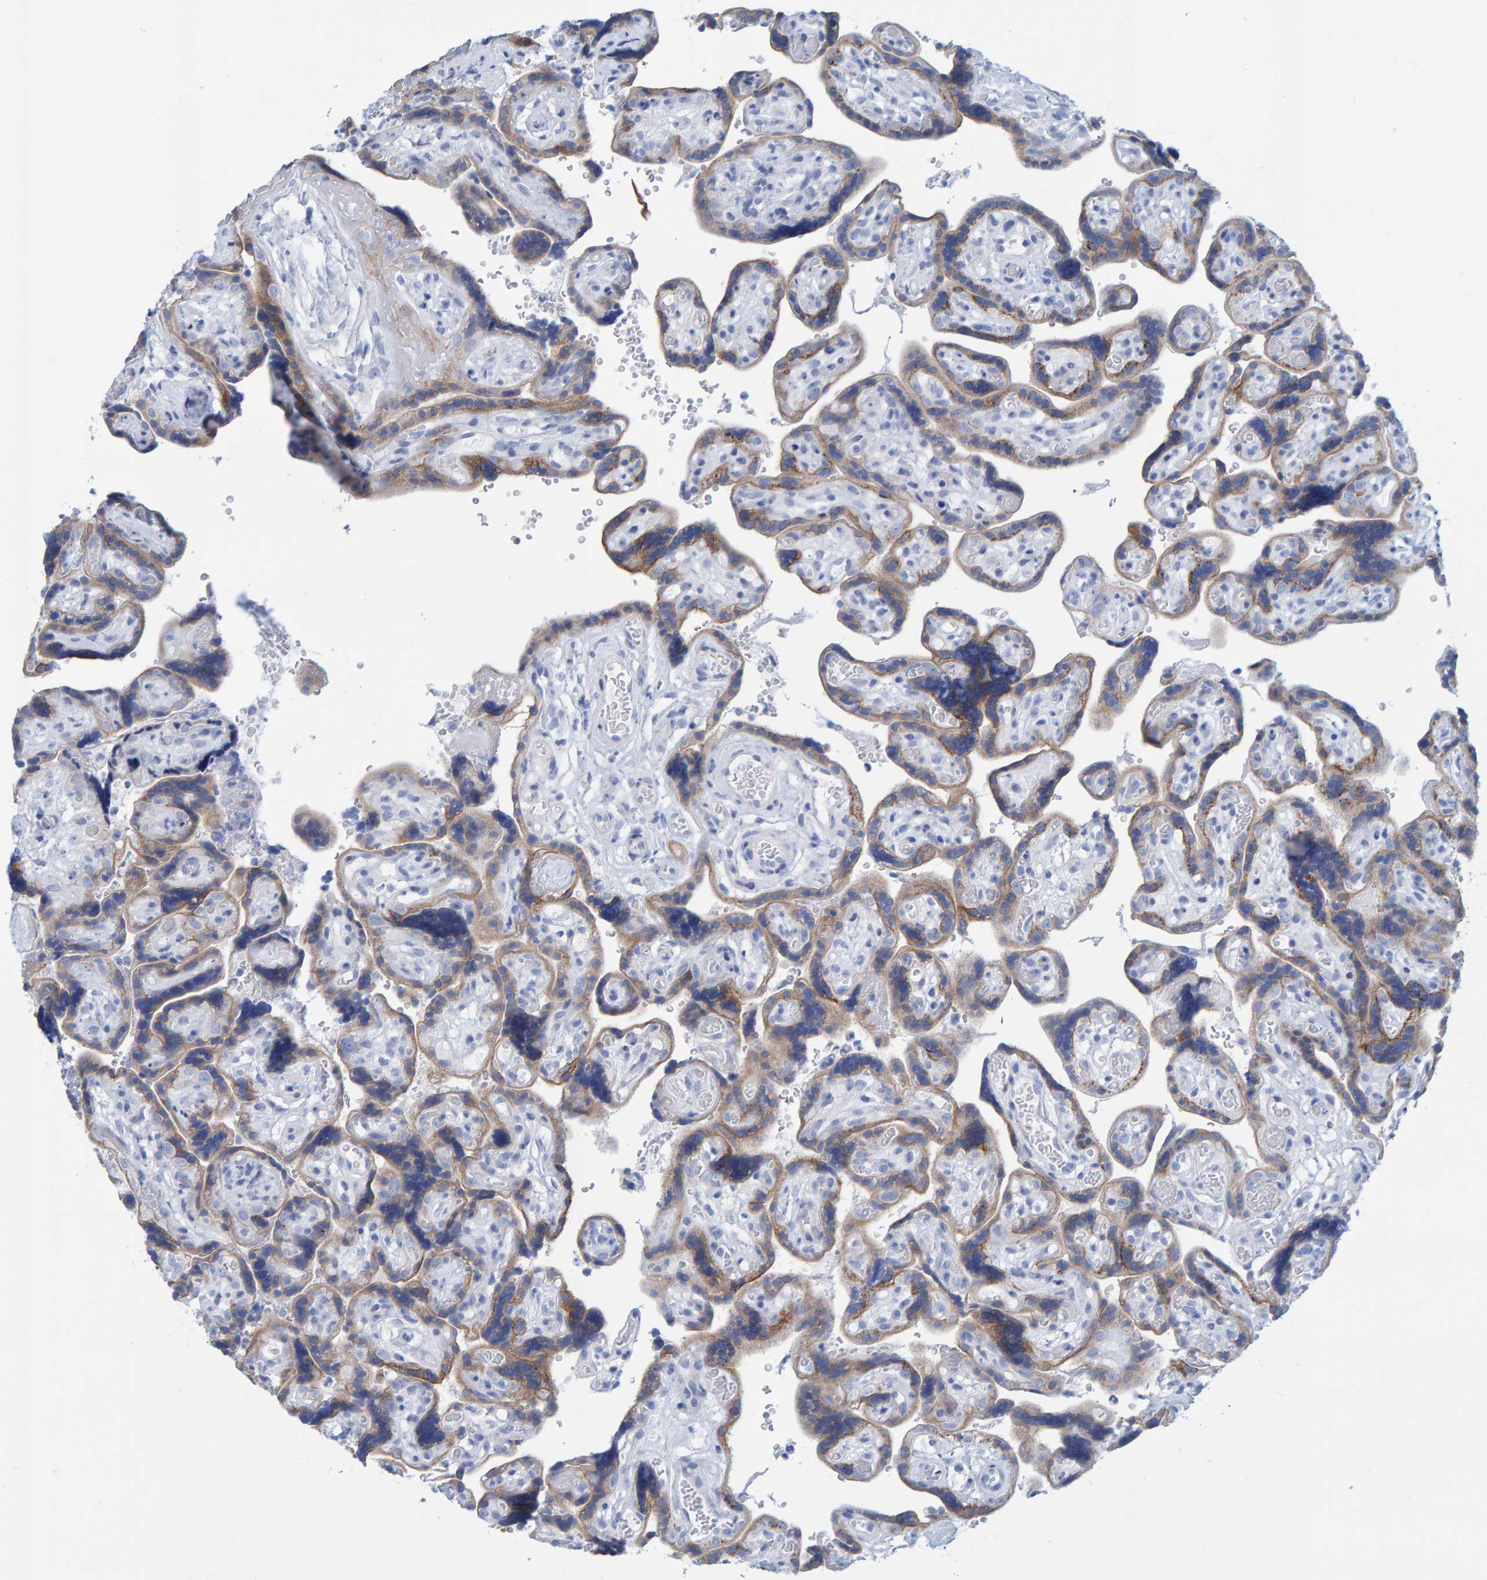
{"staining": {"intensity": "moderate", "quantity": "25%-75%", "location": "cytoplasmic/membranous"}, "tissue": "placenta", "cell_type": "Decidual cells", "image_type": "normal", "snomed": [{"axis": "morphology", "description": "Normal tissue, NOS"}, {"axis": "topography", "description": "Placenta"}], "caption": "Decidual cells demonstrate medium levels of moderate cytoplasmic/membranous expression in approximately 25%-75% of cells in unremarkable placenta.", "gene": "JAKMIP3", "patient": {"sex": "female", "age": 30}}